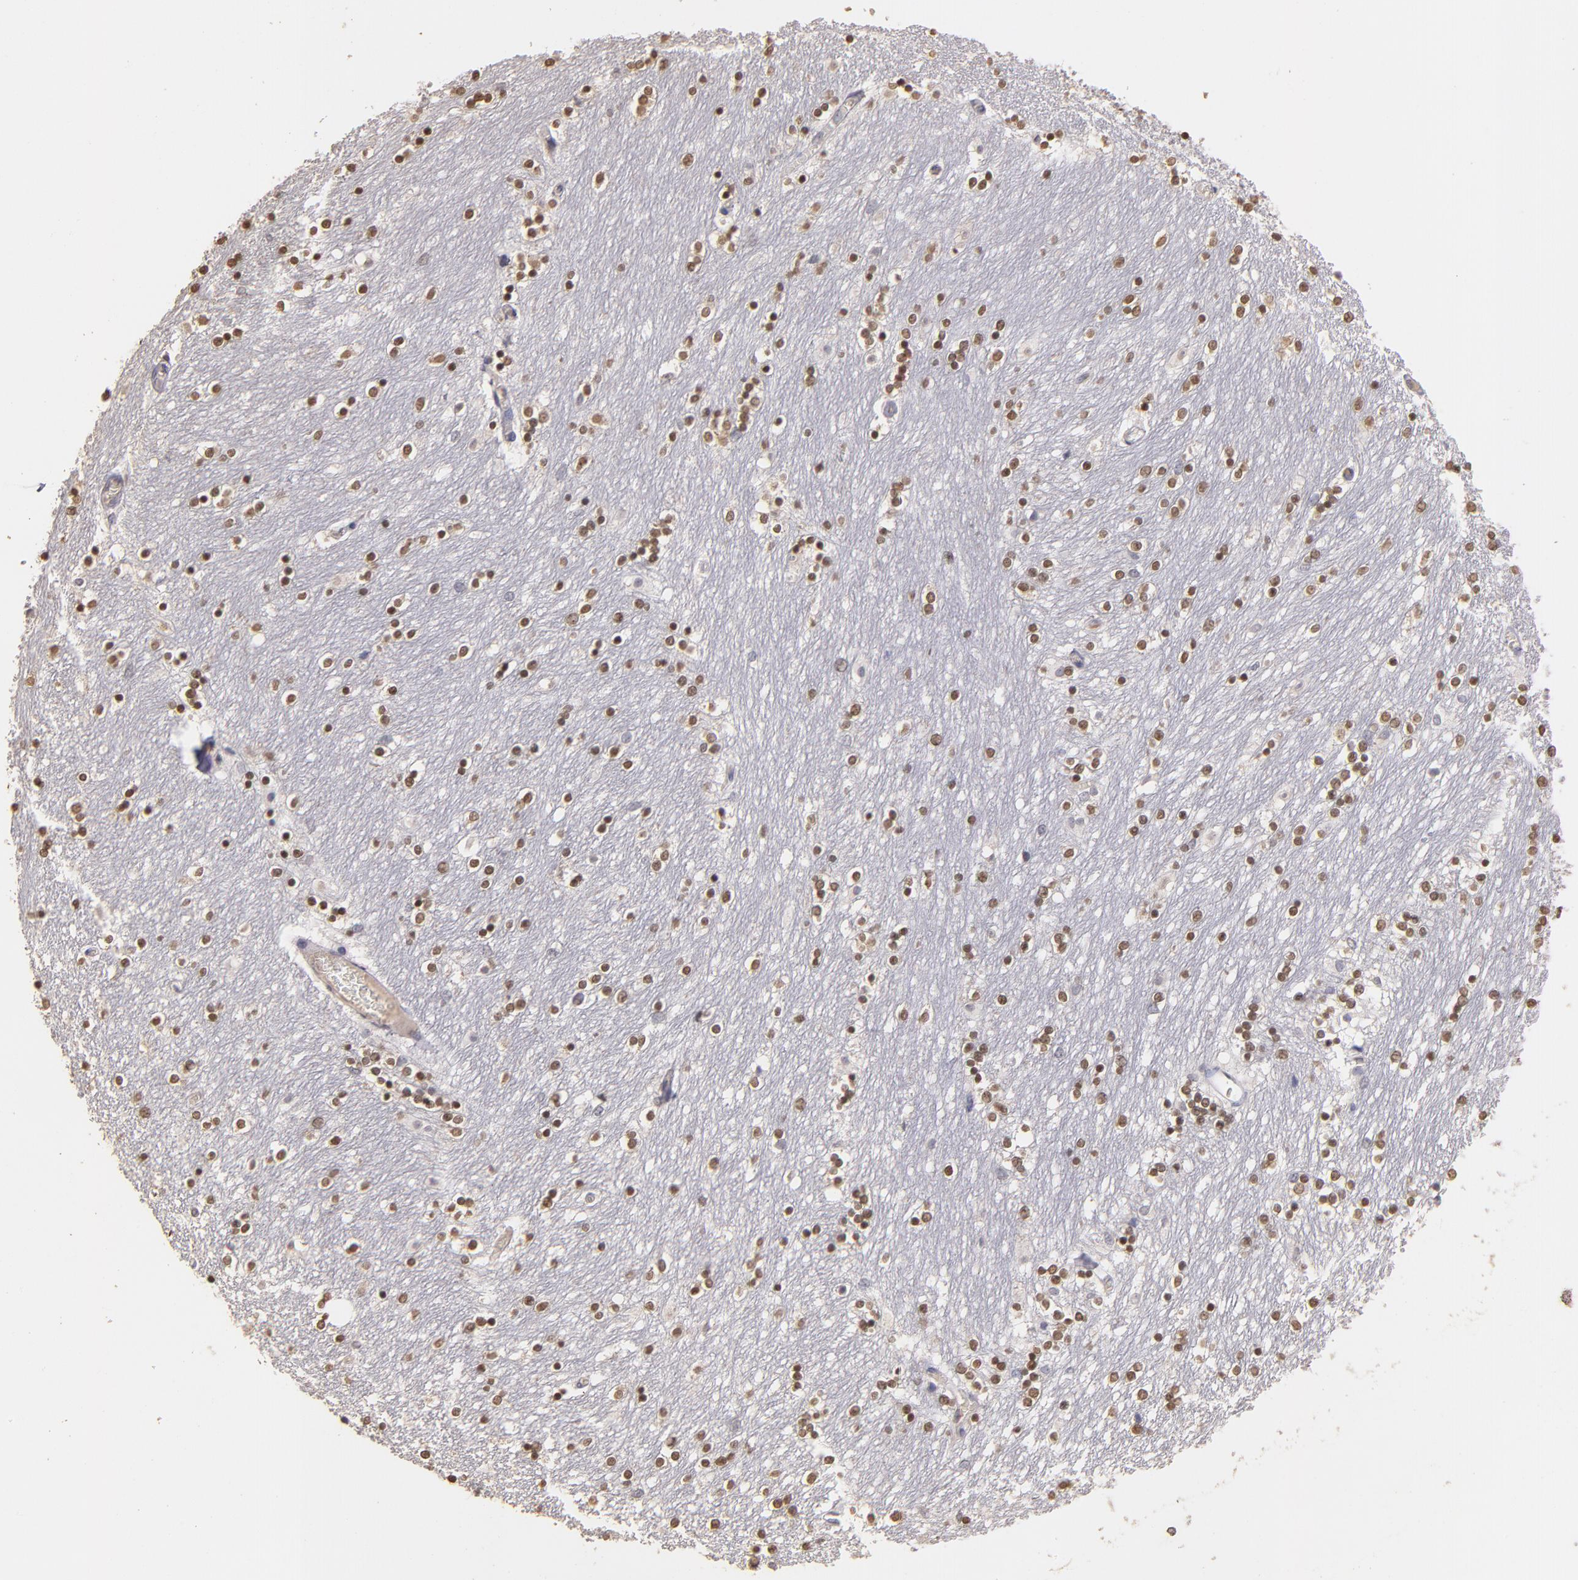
{"staining": {"intensity": "strong", "quantity": ">75%", "location": "nuclear"}, "tissue": "caudate", "cell_type": "Glial cells", "image_type": "normal", "snomed": [{"axis": "morphology", "description": "Normal tissue, NOS"}, {"axis": "topography", "description": "Lateral ventricle wall"}], "caption": "Immunohistochemical staining of benign human caudate shows strong nuclear protein expression in about >75% of glial cells. Nuclei are stained in blue.", "gene": "SOX10", "patient": {"sex": "female", "age": 54}}